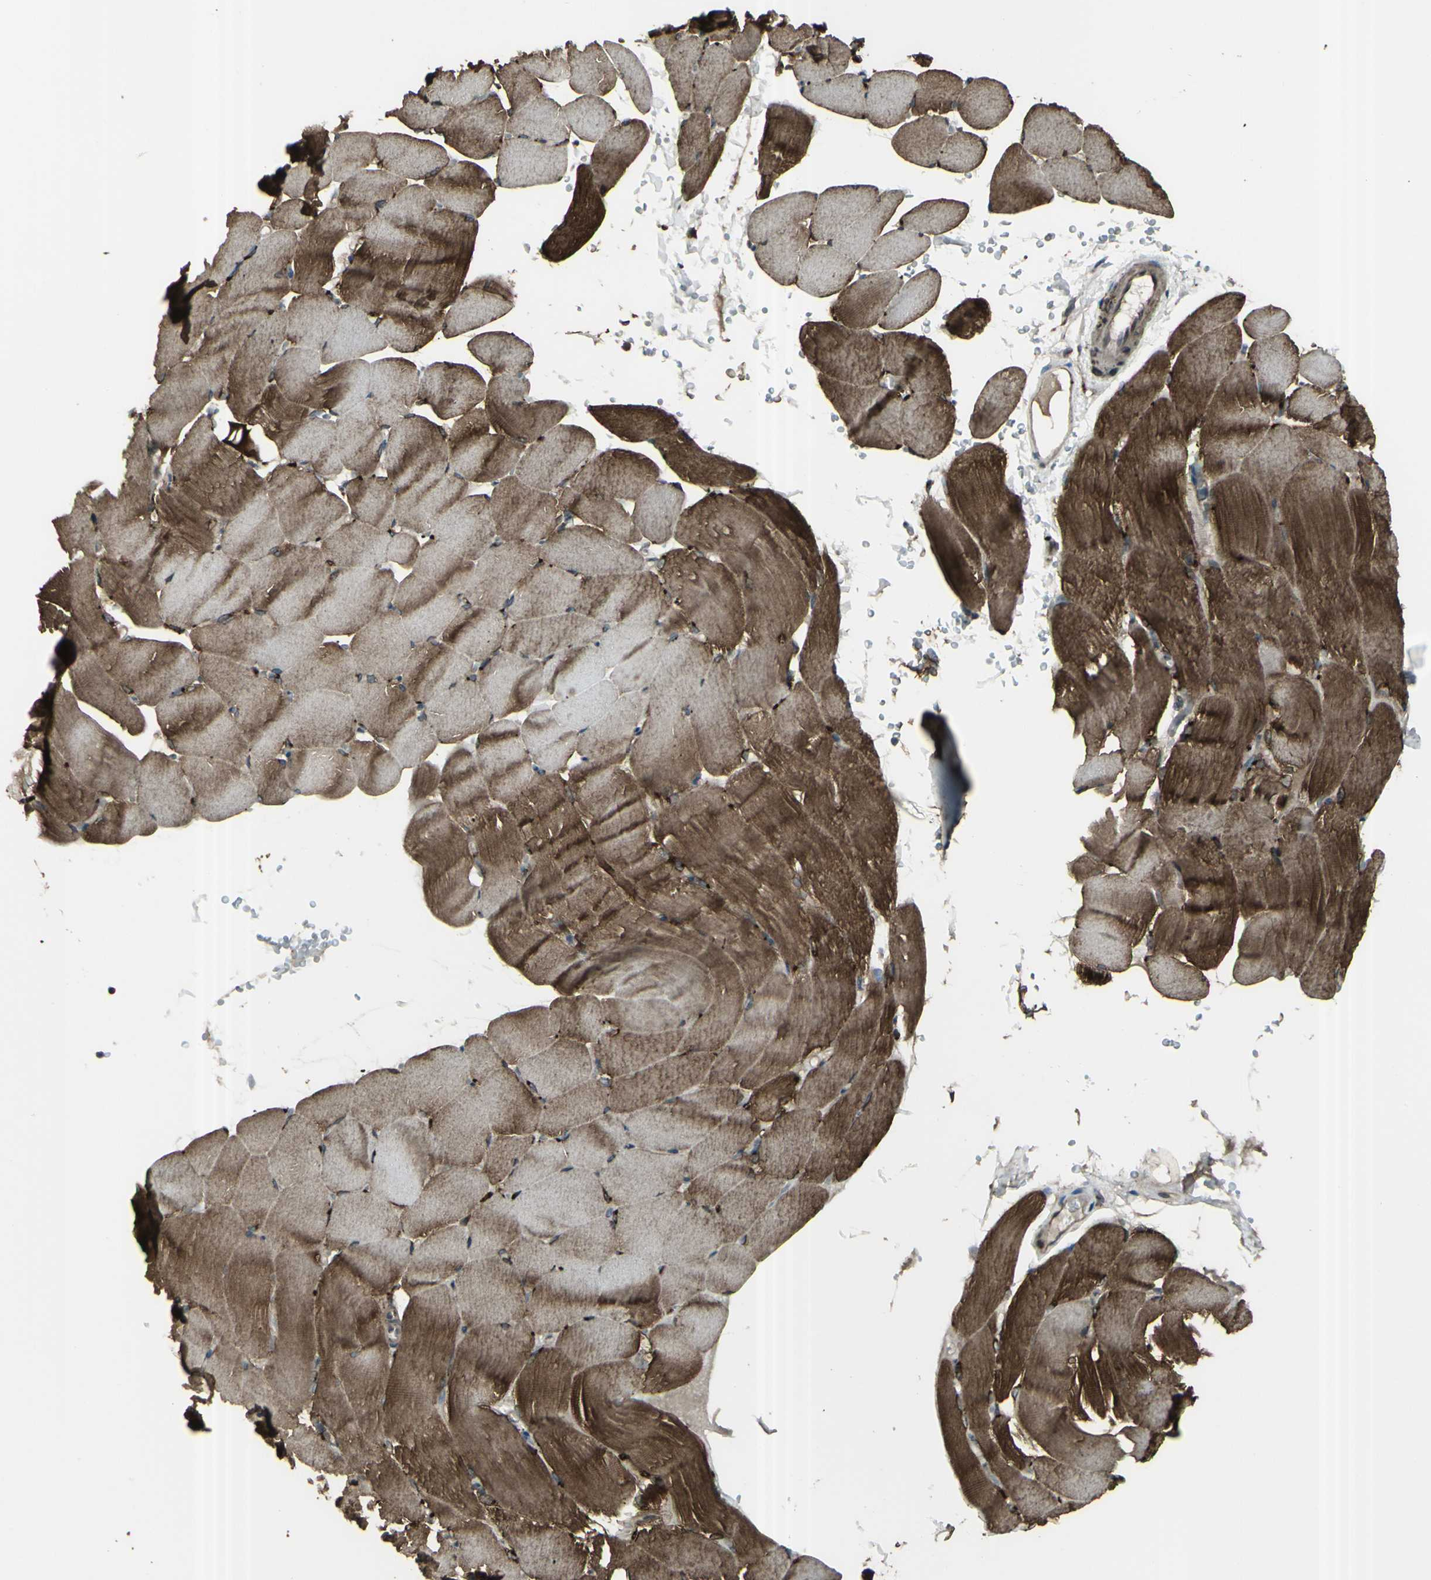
{"staining": {"intensity": "strong", "quantity": "25%-75%", "location": "cytoplasmic/membranous"}, "tissue": "skeletal muscle", "cell_type": "Myocytes", "image_type": "normal", "snomed": [{"axis": "morphology", "description": "Normal tissue, NOS"}, {"axis": "topography", "description": "Skeletal muscle"}, {"axis": "topography", "description": "Parathyroid gland"}], "caption": "This is a micrograph of immunohistochemistry (IHC) staining of normal skeletal muscle, which shows strong expression in the cytoplasmic/membranous of myocytes.", "gene": "GNAS", "patient": {"sex": "female", "age": 37}}